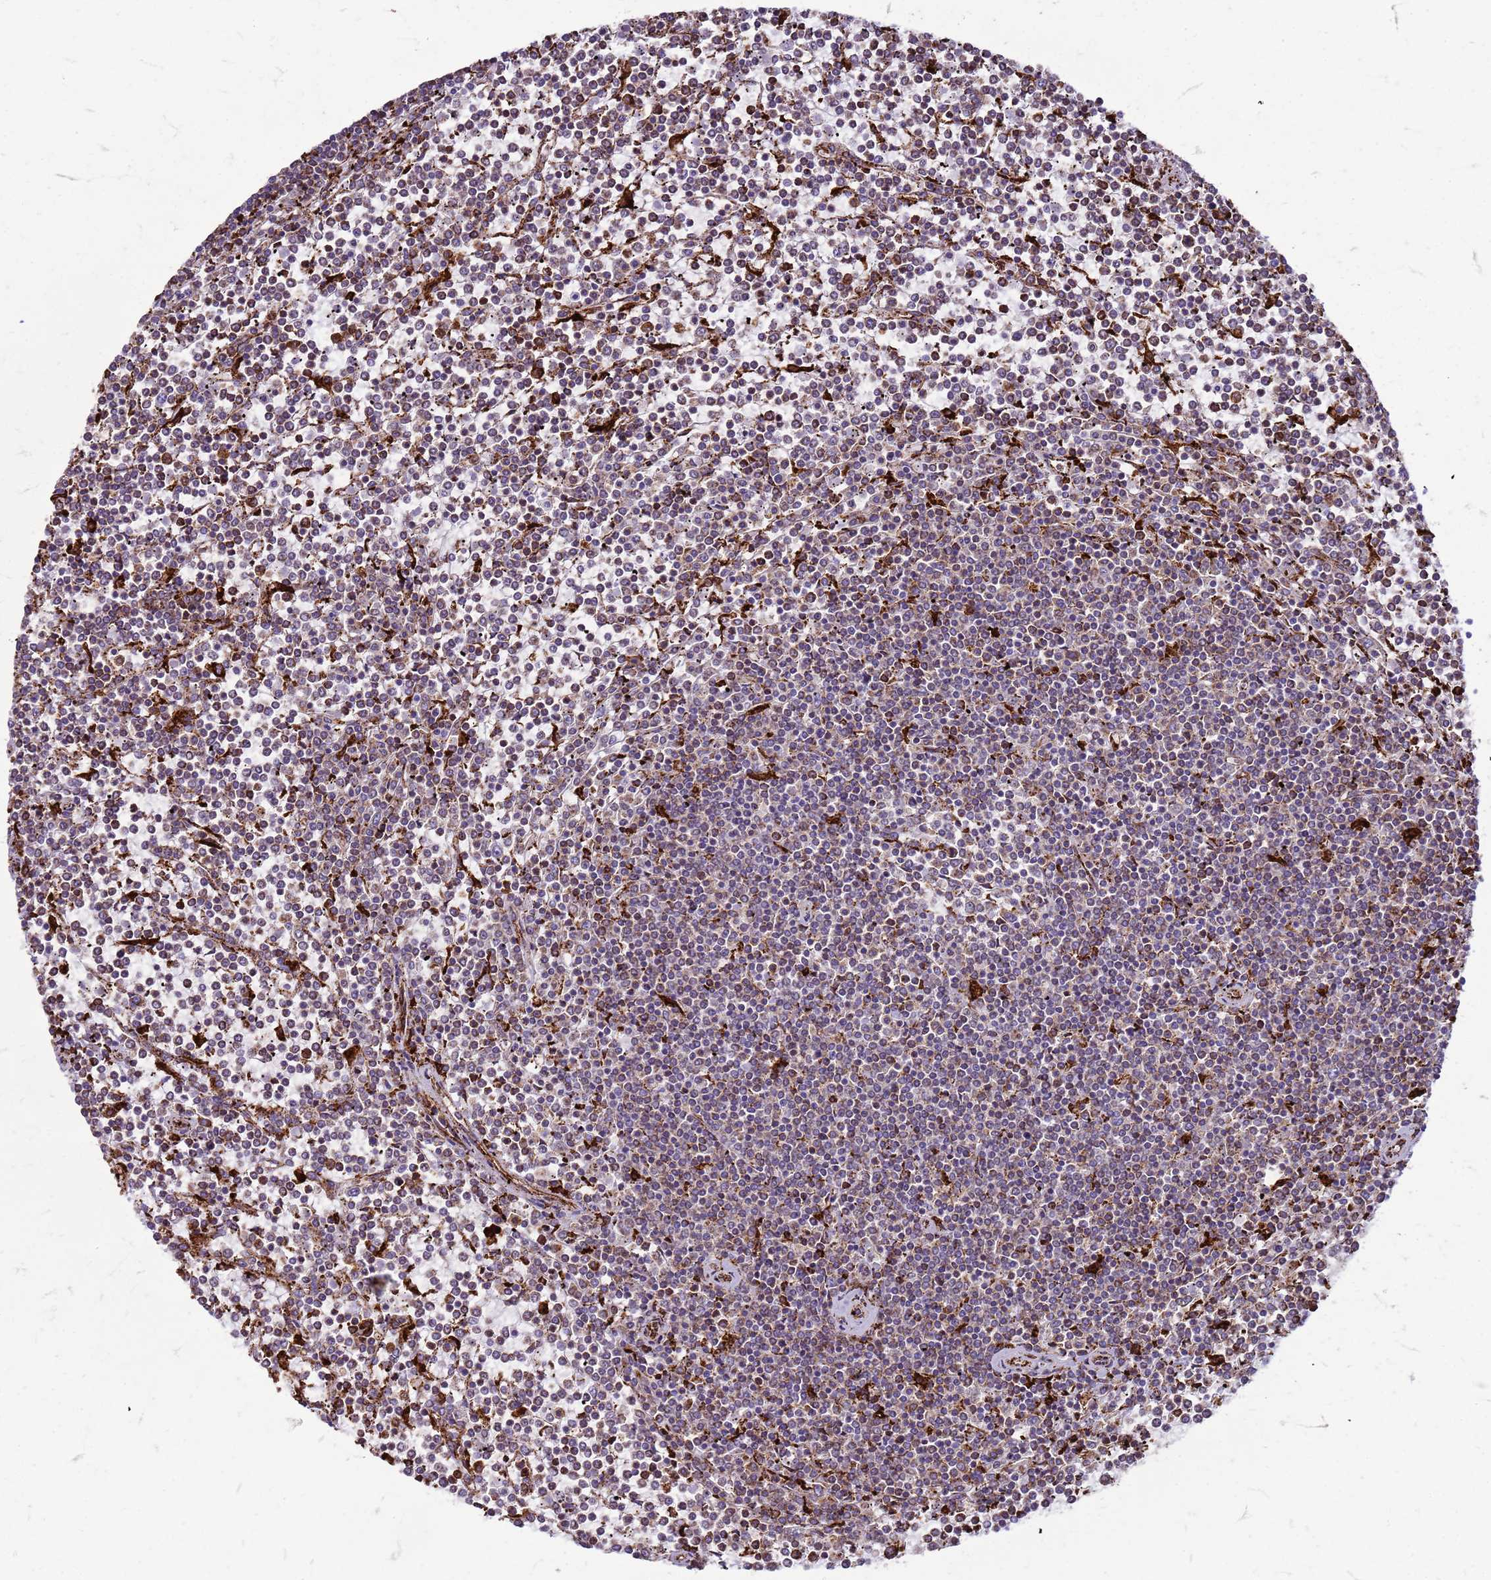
{"staining": {"intensity": "moderate", "quantity": "<25%", "location": "cytoplasmic/membranous"}, "tissue": "lymphoma", "cell_type": "Tumor cells", "image_type": "cancer", "snomed": [{"axis": "morphology", "description": "Malignant lymphoma, non-Hodgkin's type, Low grade"}, {"axis": "topography", "description": "Spleen"}], "caption": "The photomicrograph displays staining of malignant lymphoma, non-Hodgkin's type (low-grade), revealing moderate cytoplasmic/membranous protein expression (brown color) within tumor cells.", "gene": "PDK3", "patient": {"sex": "female", "age": 19}}